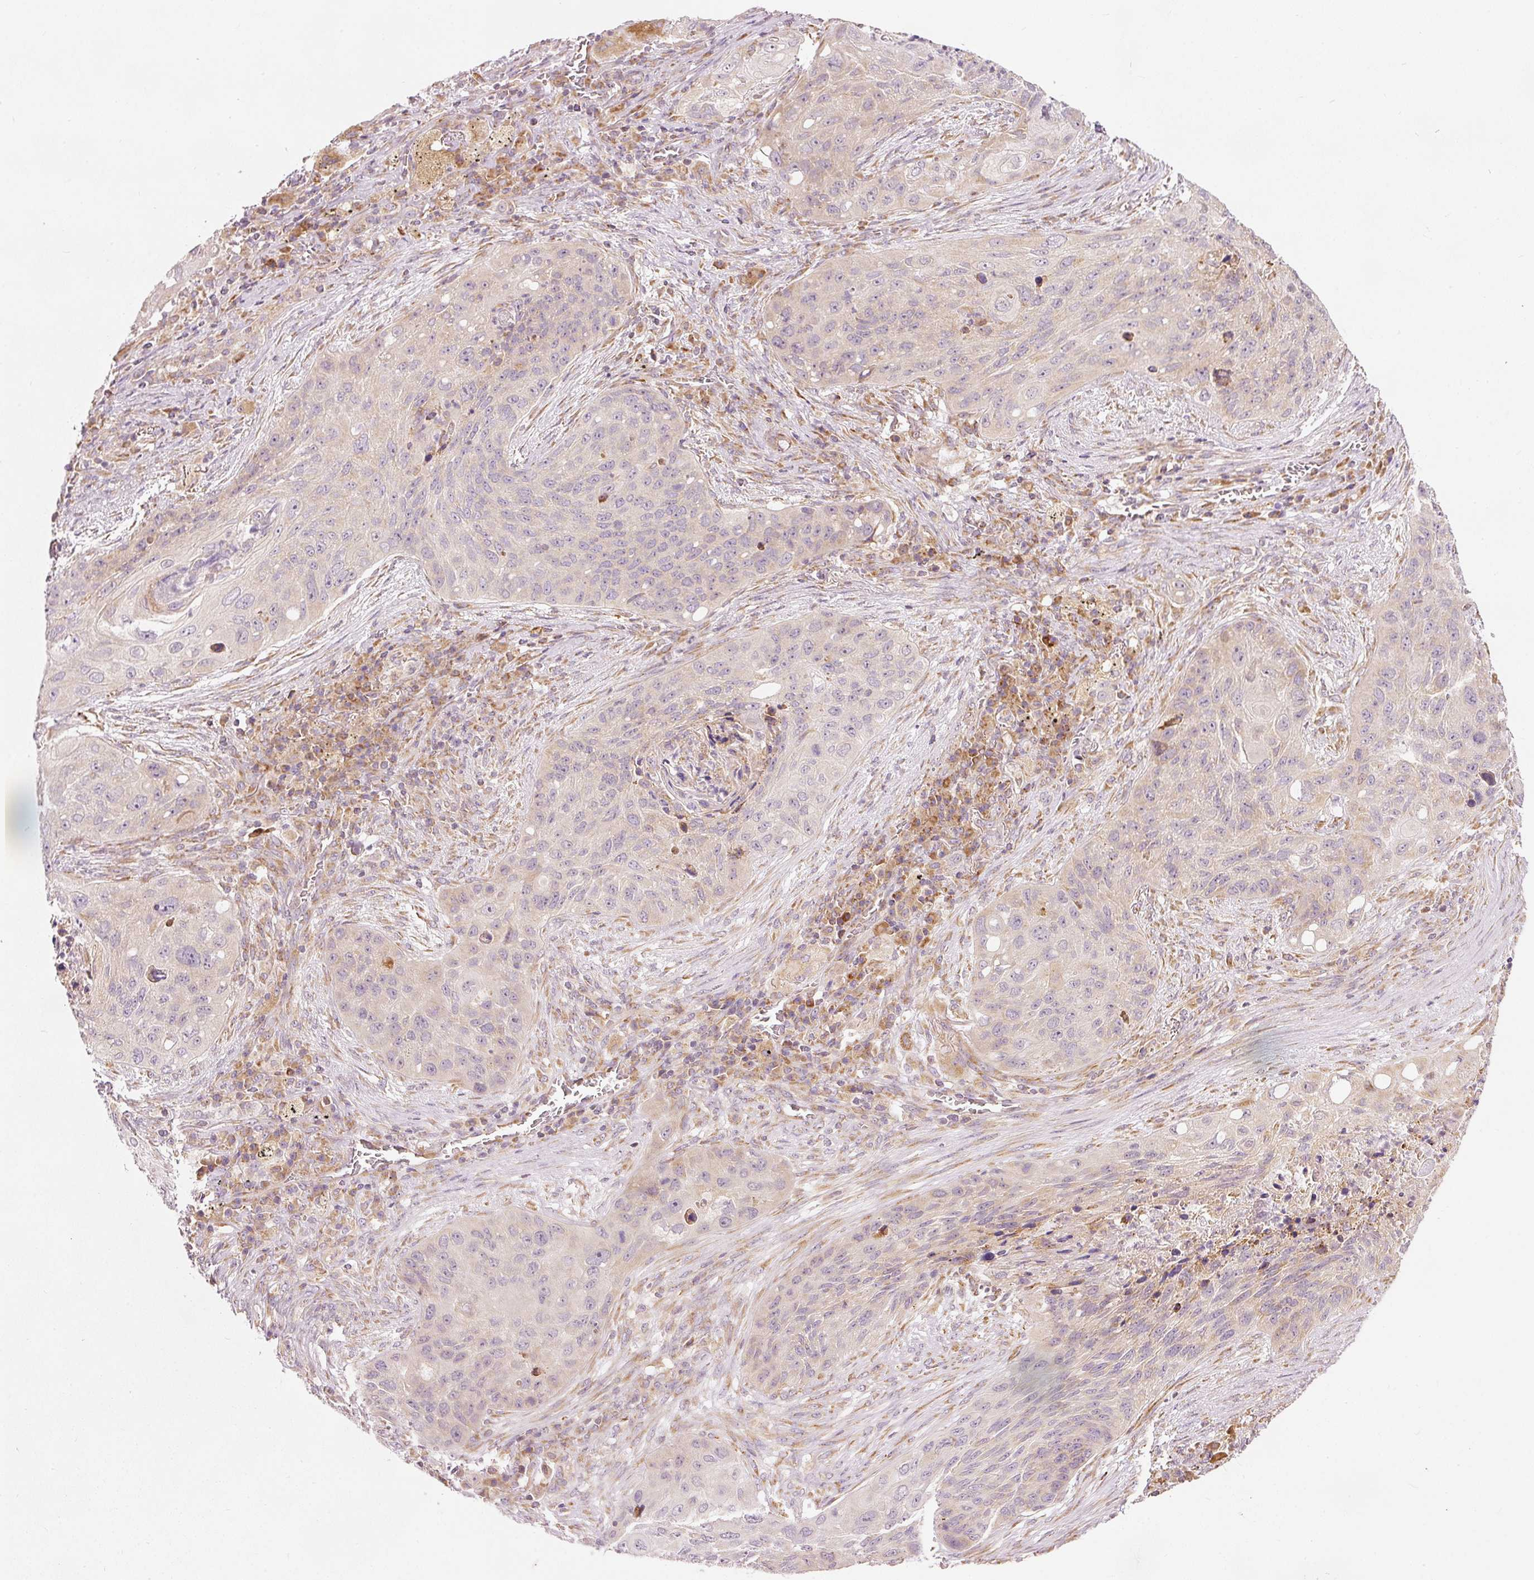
{"staining": {"intensity": "negative", "quantity": "none", "location": "none"}, "tissue": "lung cancer", "cell_type": "Tumor cells", "image_type": "cancer", "snomed": [{"axis": "morphology", "description": "Squamous cell carcinoma, NOS"}, {"axis": "topography", "description": "Lung"}], "caption": "DAB (3,3'-diaminobenzidine) immunohistochemical staining of human lung cancer (squamous cell carcinoma) demonstrates no significant positivity in tumor cells.", "gene": "SNAPC5", "patient": {"sex": "female", "age": 63}}